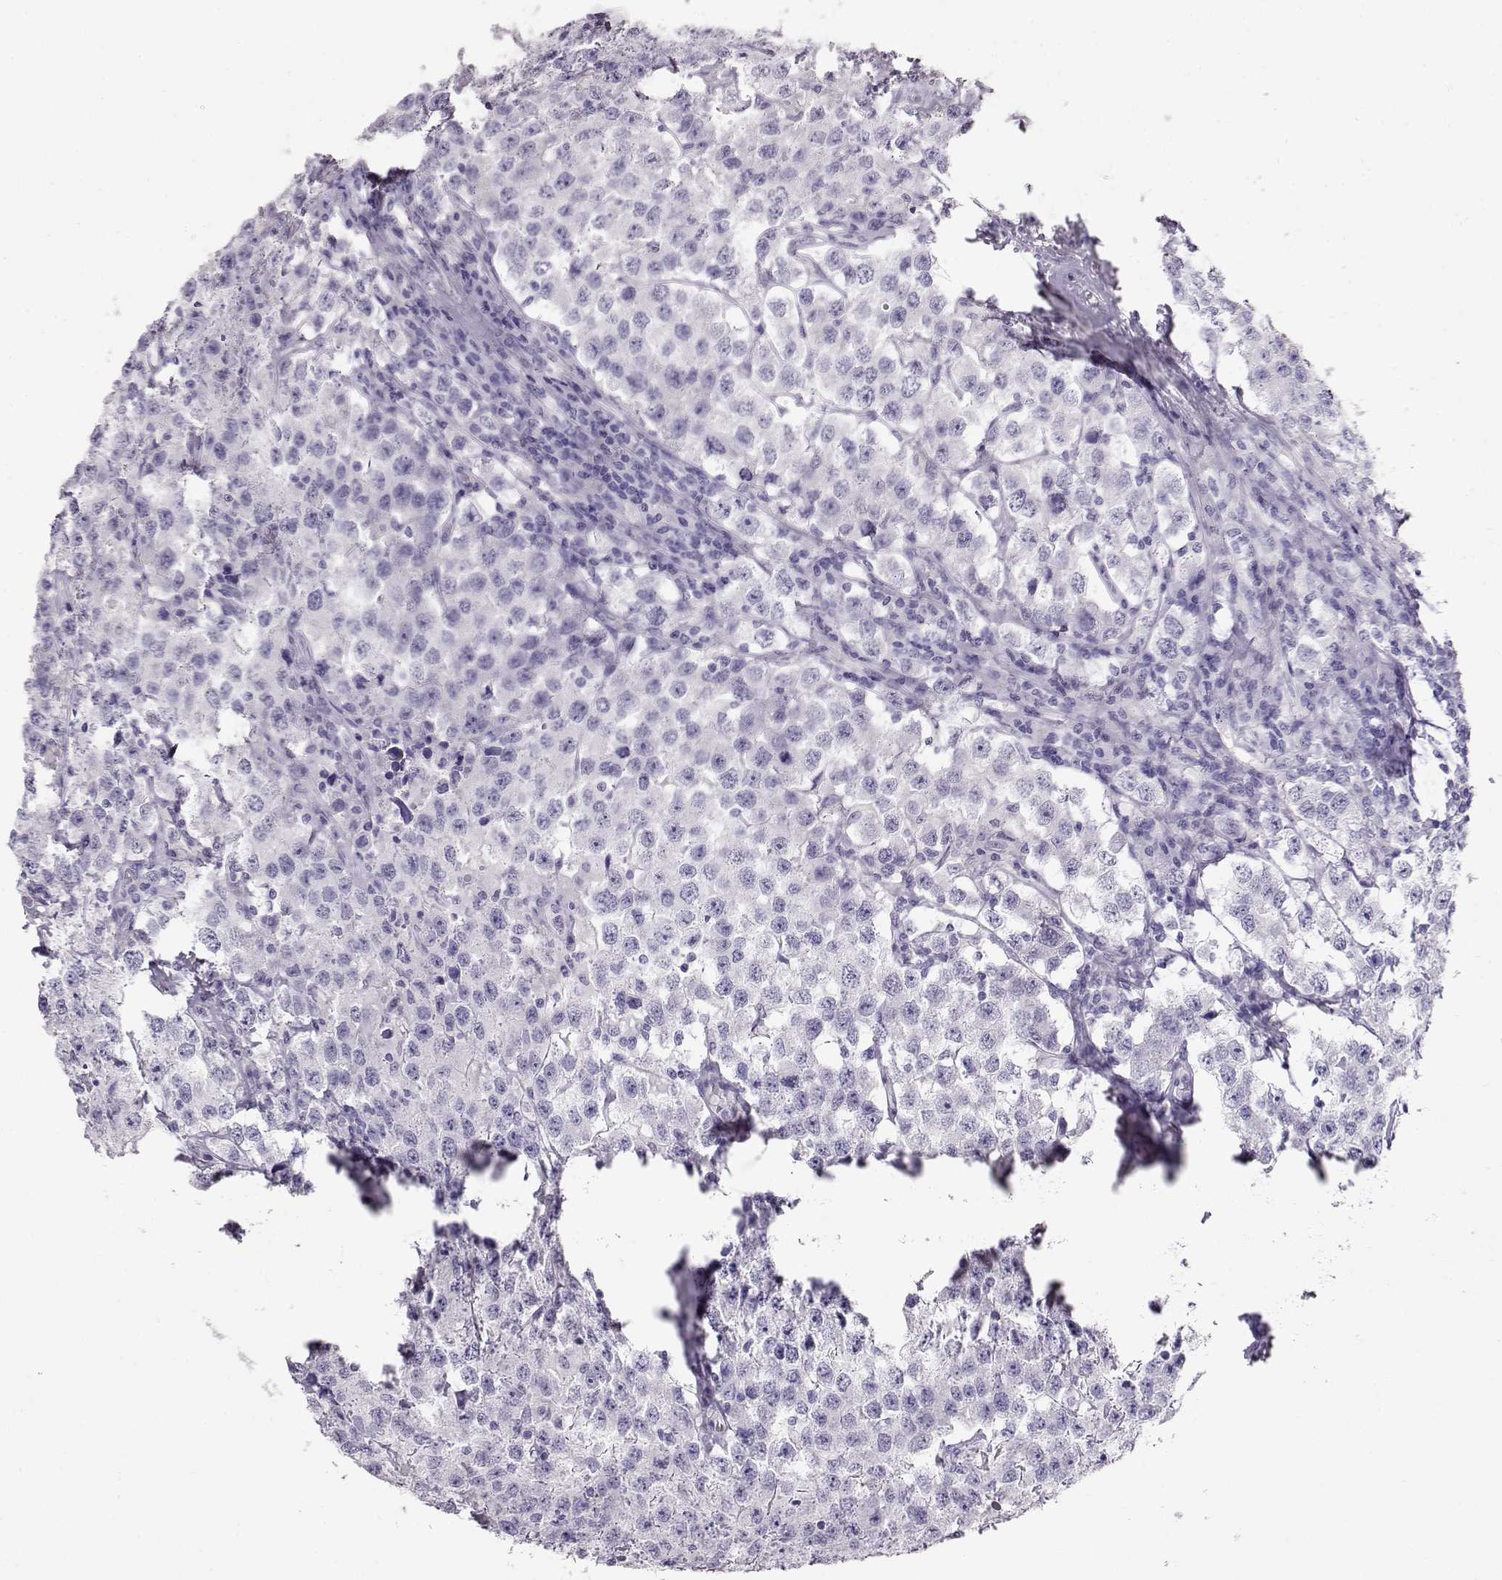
{"staining": {"intensity": "negative", "quantity": "none", "location": "none"}, "tissue": "testis cancer", "cell_type": "Tumor cells", "image_type": "cancer", "snomed": [{"axis": "morphology", "description": "Seminoma, NOS"}, {"axis": "topography", "description": "Testis"}], "caption": "This is an IHC micrograph of testis cancer. There is no staining in tumor cells.", "gene": "ACTN2", "patient": {"sex": "male", "age": 52}}